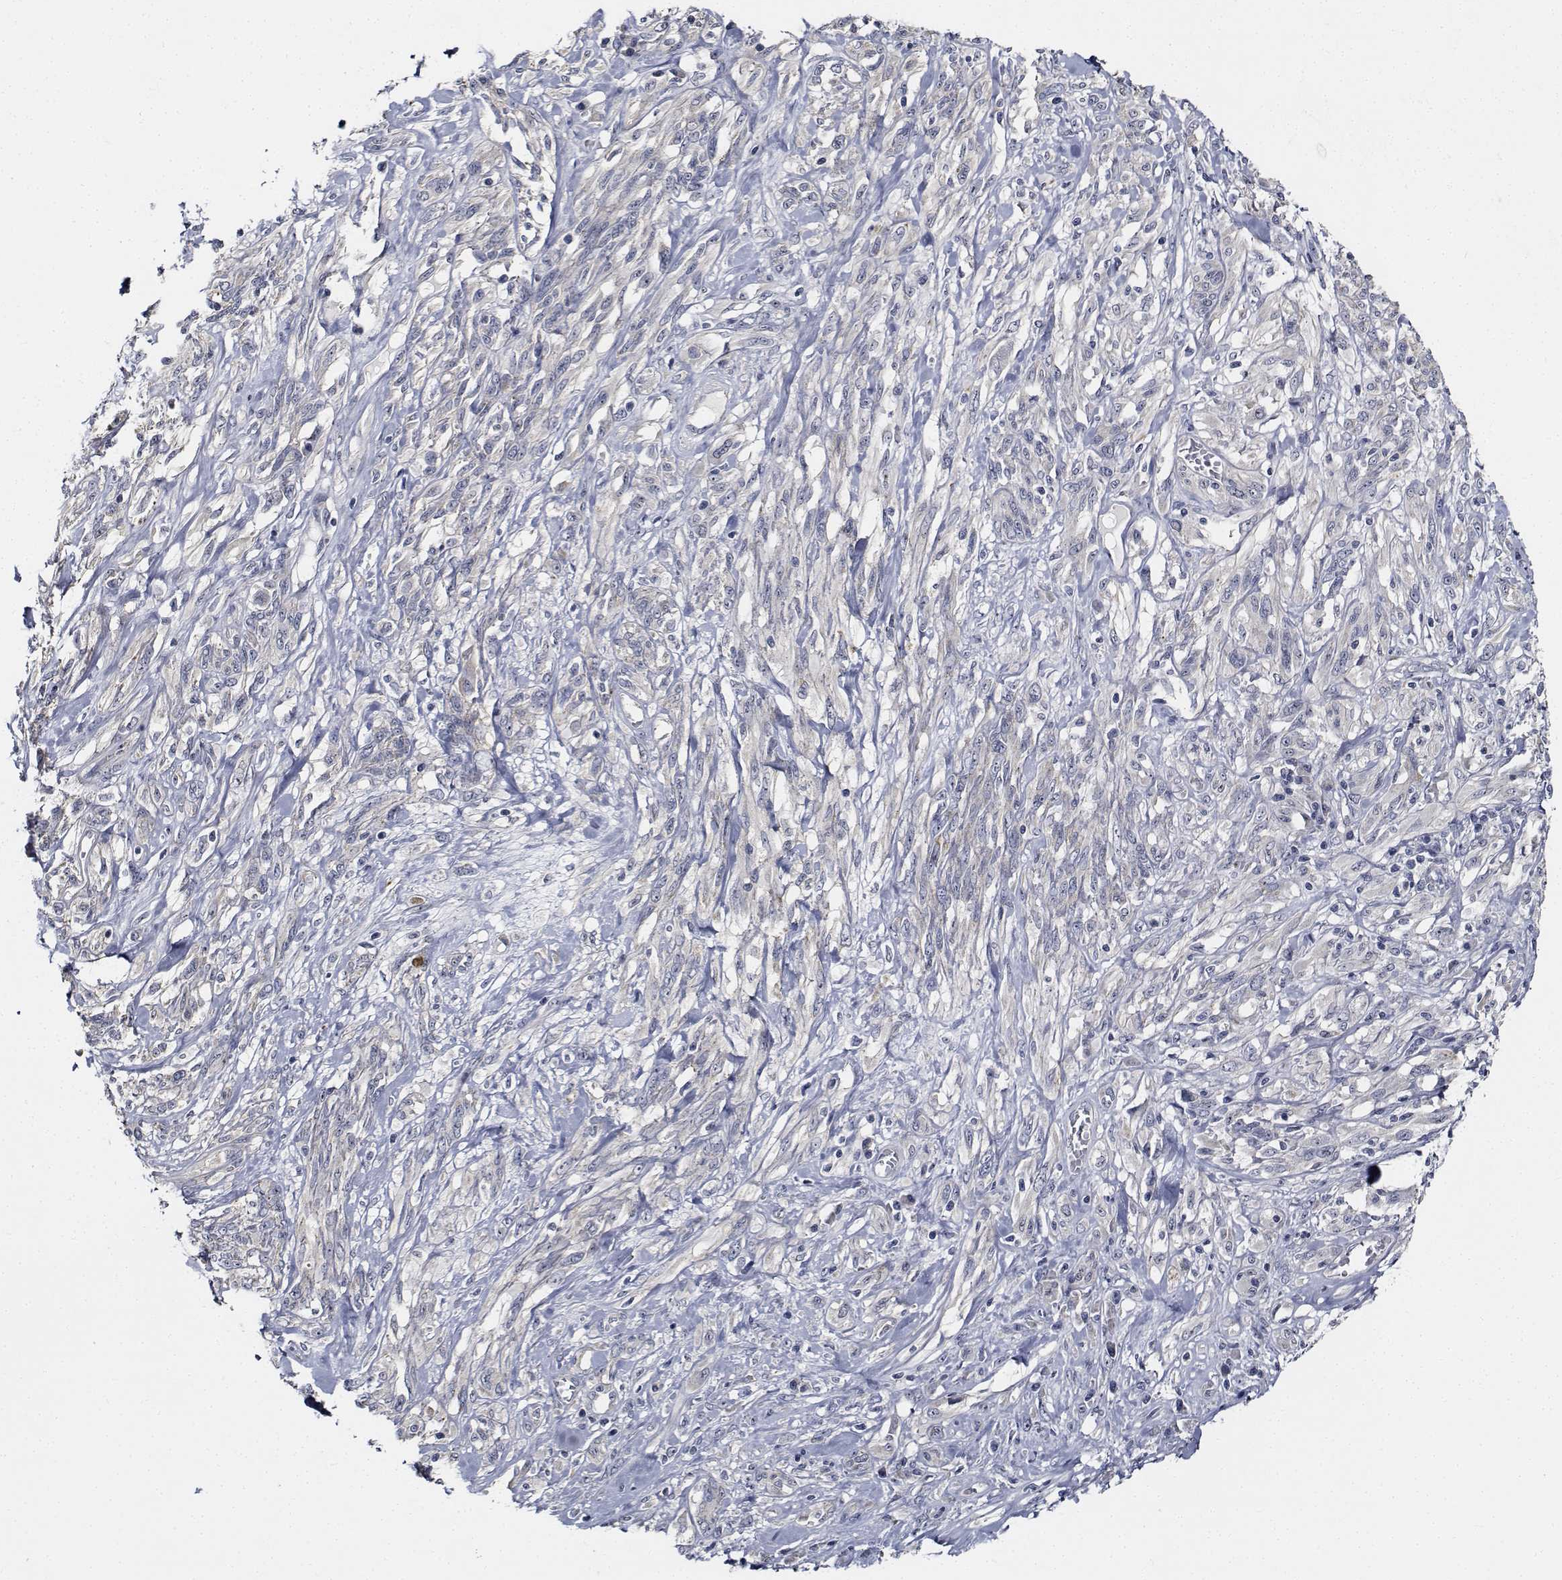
{"staining": {"intensity": "negative", "quantity": "none", "location": "none"}, "tissue": "melanoma", "cell_type": "Tumor cells", "image_type": "cancer", "snomed": [{"axis": "morphology", "description": "Malignant melanoma, NOS"}, {"axis": "topography", "description": "Skin"}], "caption": "Immunohistochemistry (IHC) of malignant melanoma displays no expression in tumor cells. Nuclei are stained in blue.", "gene": "NVL", "patient": {"sex": "female", "age": 91}}